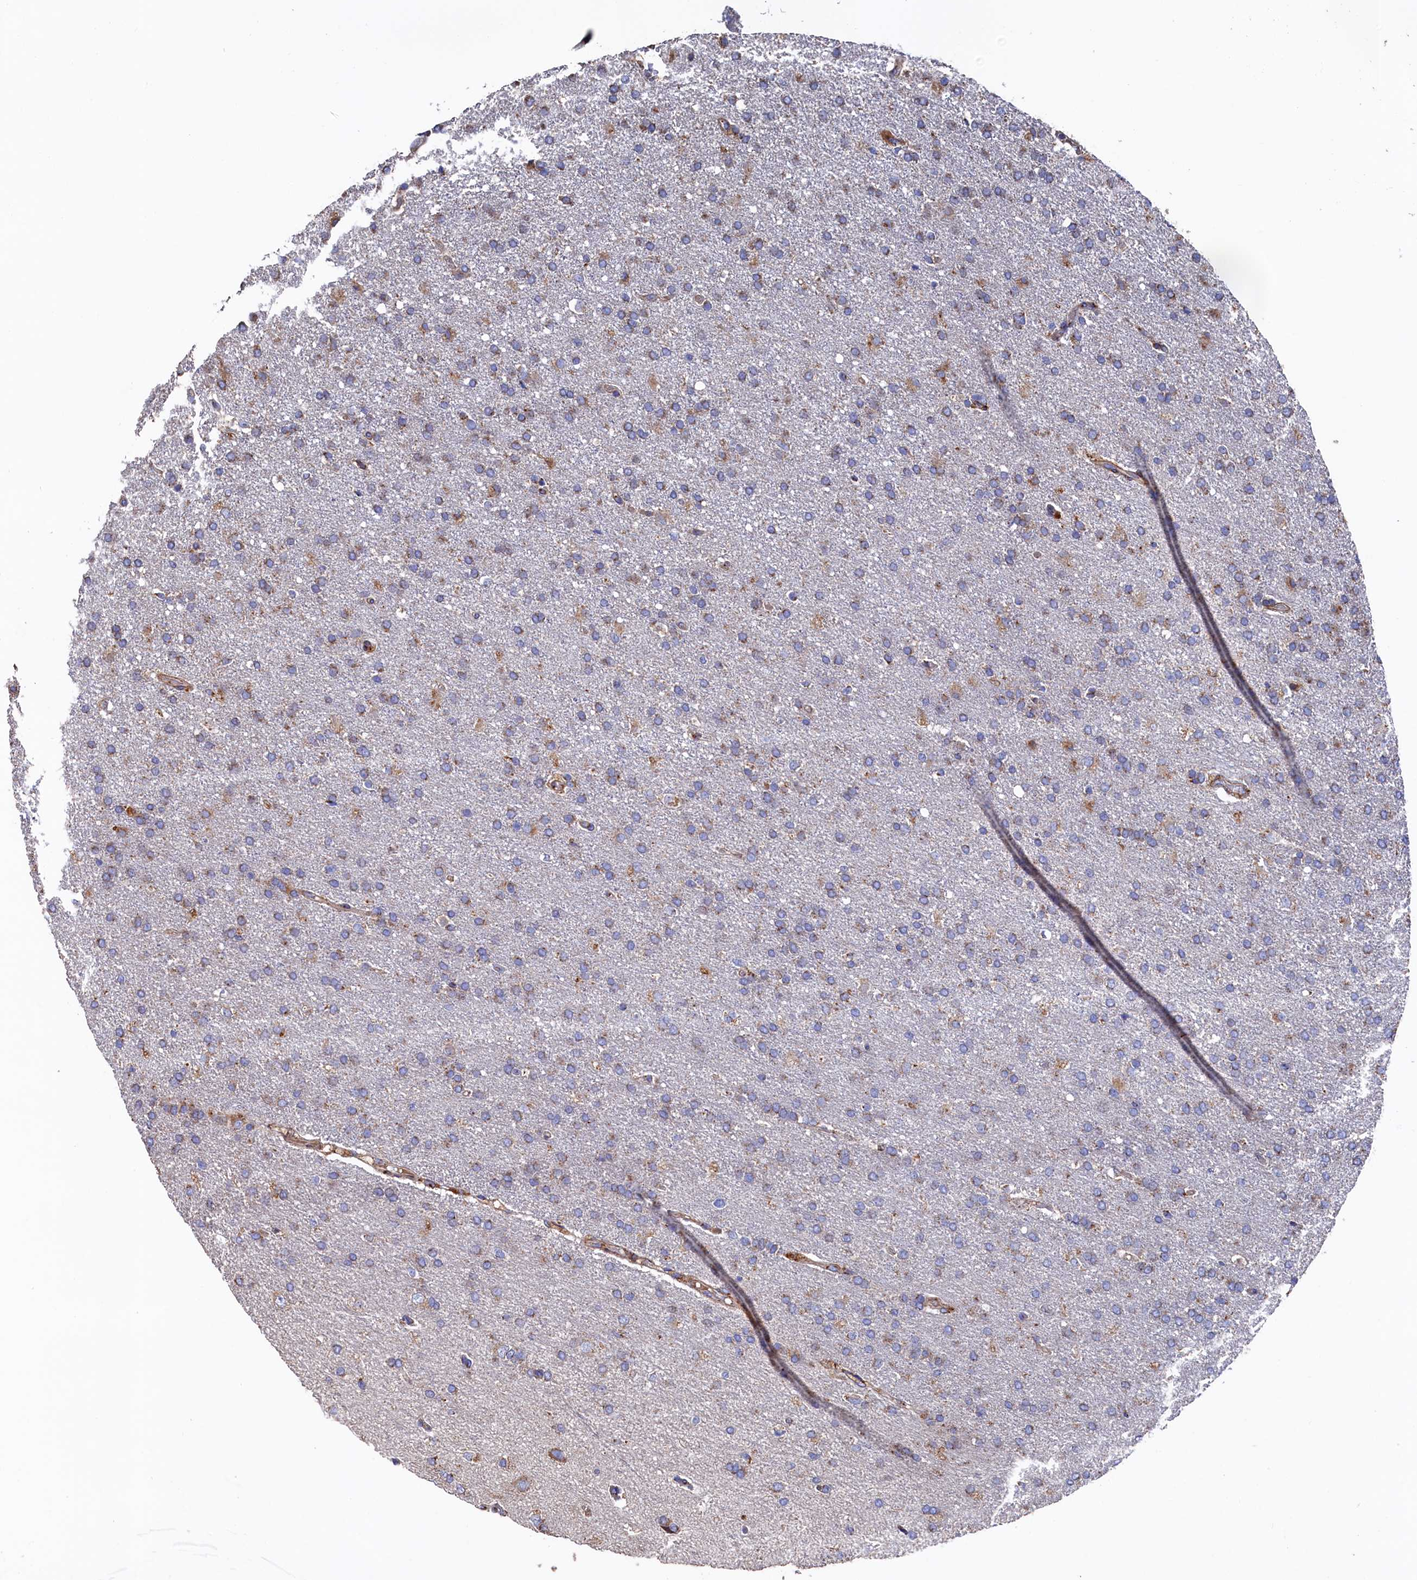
{"staining": {"intensity": "weak", "quantity": ">75%", "location": "cytoplasmic/membranous"}, "tissue": "glioma", "cell_type": "Tumor cells", "image_type": "cancer", "snomed": [{"axis": "morphology", "description": "Glioma, malignant, High grade"}, {"axis": "topography", "description": "Brain"}], "caption": "Tumor cells display low levels of weak cytoplasmic/membranous staining in about >75% of cells in glioma. (DAB IHC, brown staining for protein, blue staining for nuclei).", "gene": "PRRC1", "patient": {"sex": "male", "age": 72}}